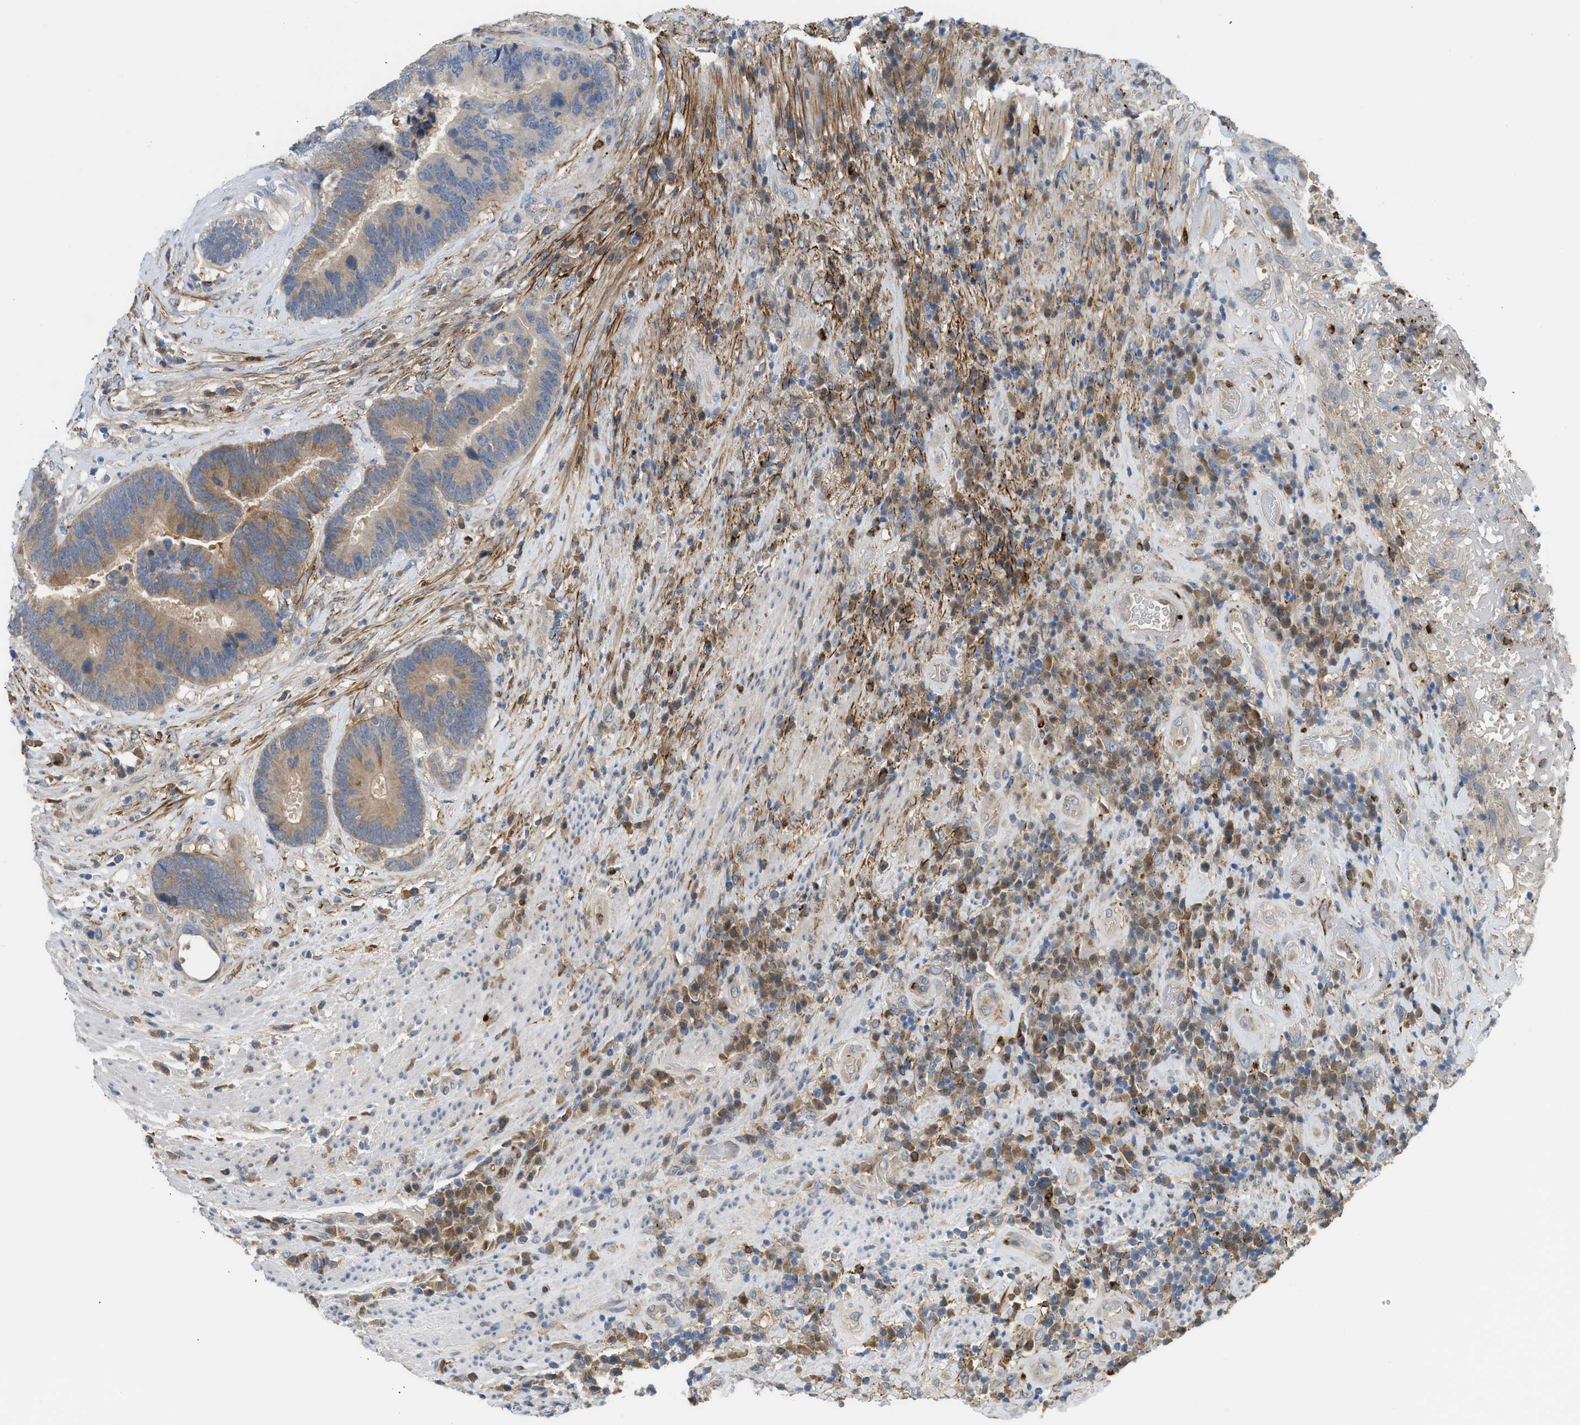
{"staining": {"intensity": "weak", "quantity": "25%-75%", "location": "cytoplasmic/membranous"}, "tissue": "colorectal cancer", "cell_type": "Tumor cells", "image_type": "cancer", "snomed": [{"axis": "morphology", "description": "Adenocarcinoma, NOS"}, {"axis": "topography", "description": "Rectum"}], "caption": "There is low levels of weak cytoplasmic/membranous positivity in tumor cells of adenocarcinoma (colorectal), as demonstrated by immunohistochemical staining (brown color).", "gene": "RHBDF2", "patient": {"sex": "female", "age": 89}}